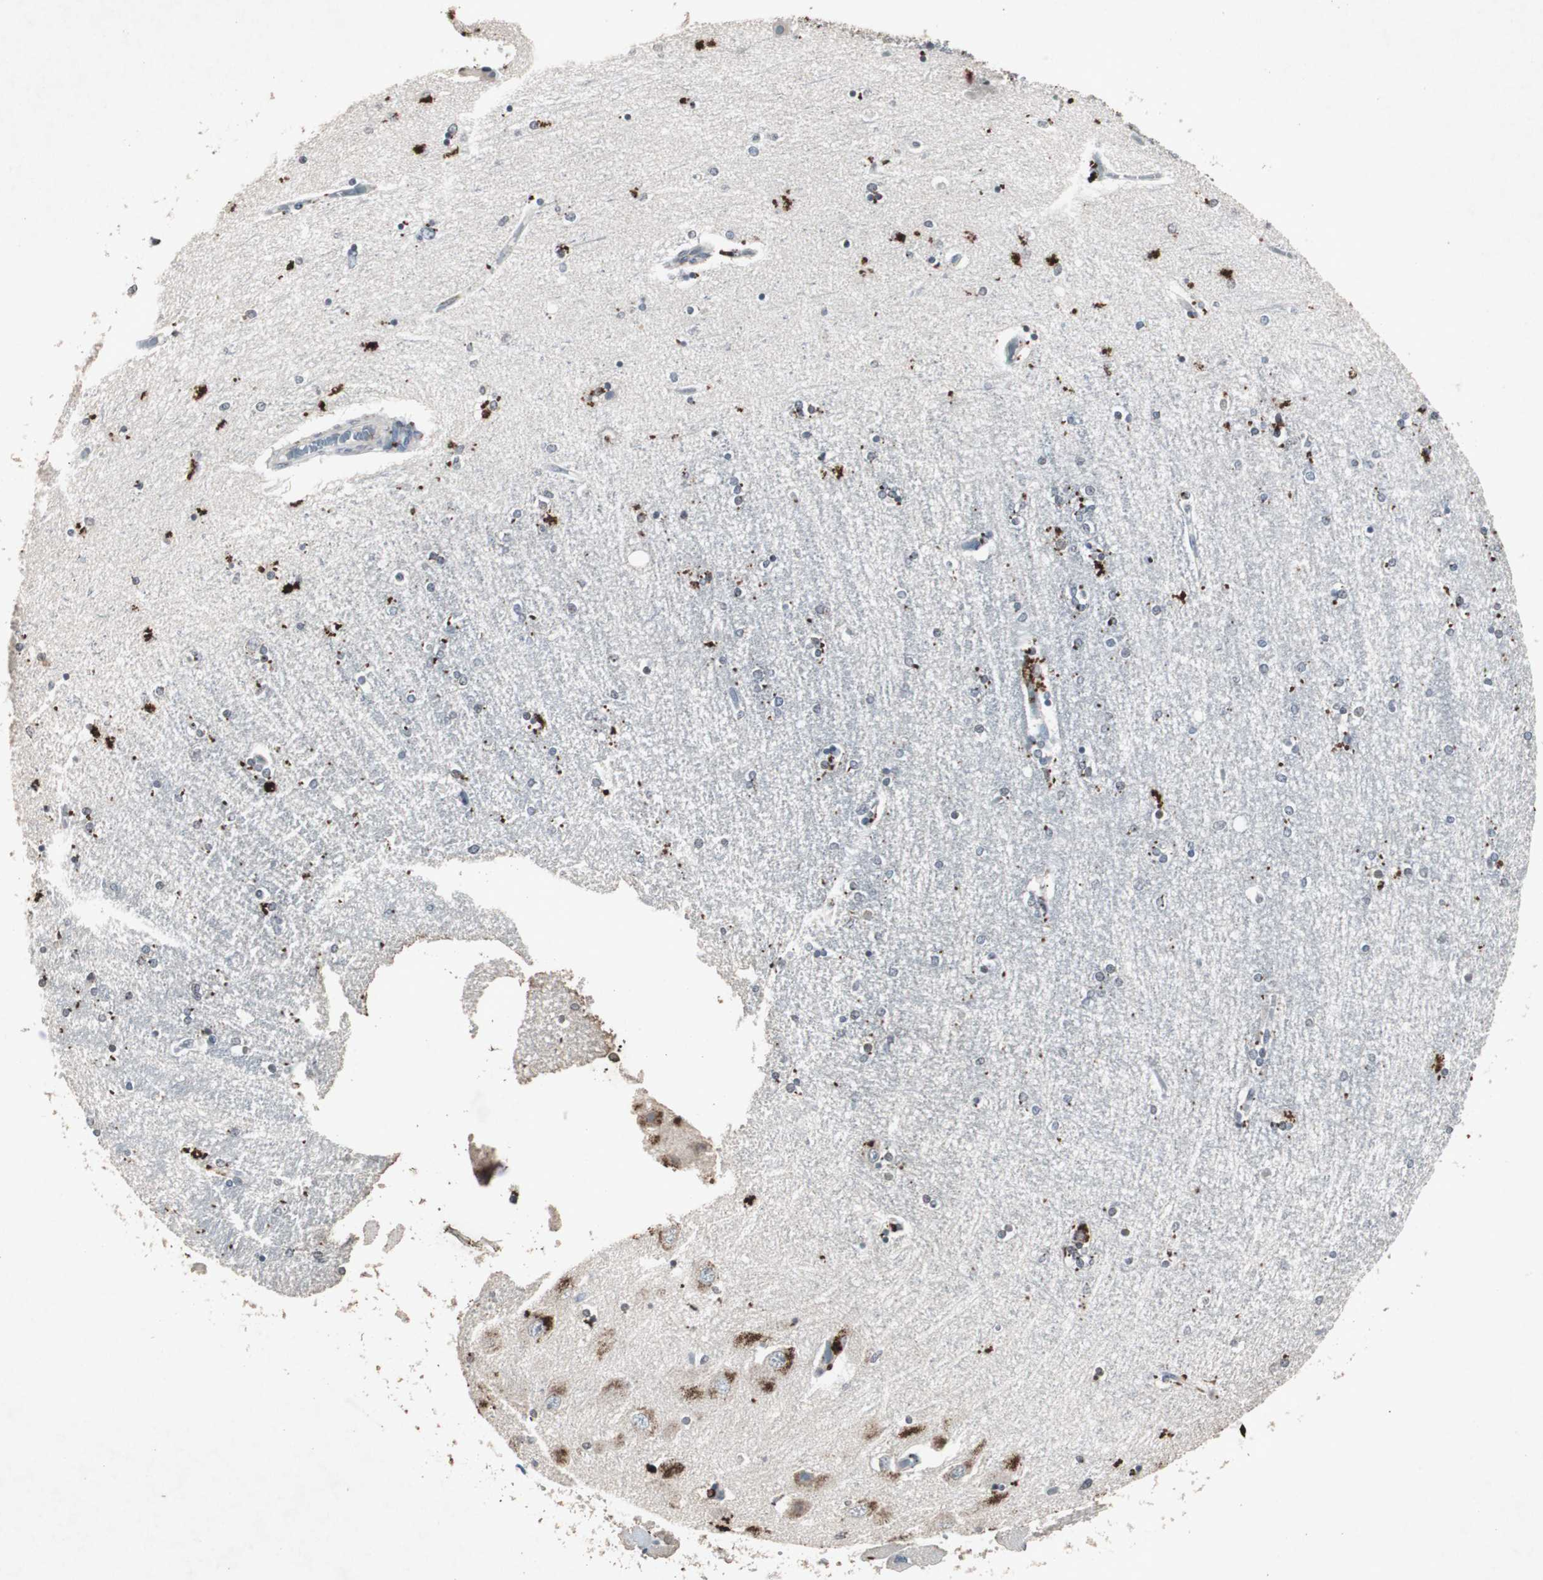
{"staining": {"intensity": "negative", "quantity": "none", "location": "none"}, "tissue": "hippocampus", "cell_type": "Glial cells", "image_type": "normal", "snomed": [{"axis": "morphology", "description": "Normal tissue, NOS"}, {"axis": "topography", "description": "Hippocampus"}], "caption": "The image demonstrates no significant expression in glial cells of hippocampus. (Stains: DAB (3,3'-diaminobenzidine) immunohistochemistry (IHC) with hematoxylin counter stain, Microscopy: brightfield microscopy at high magnification).", "gene": "ADNP2", "patient": {"sex": "female", "age": 54}}